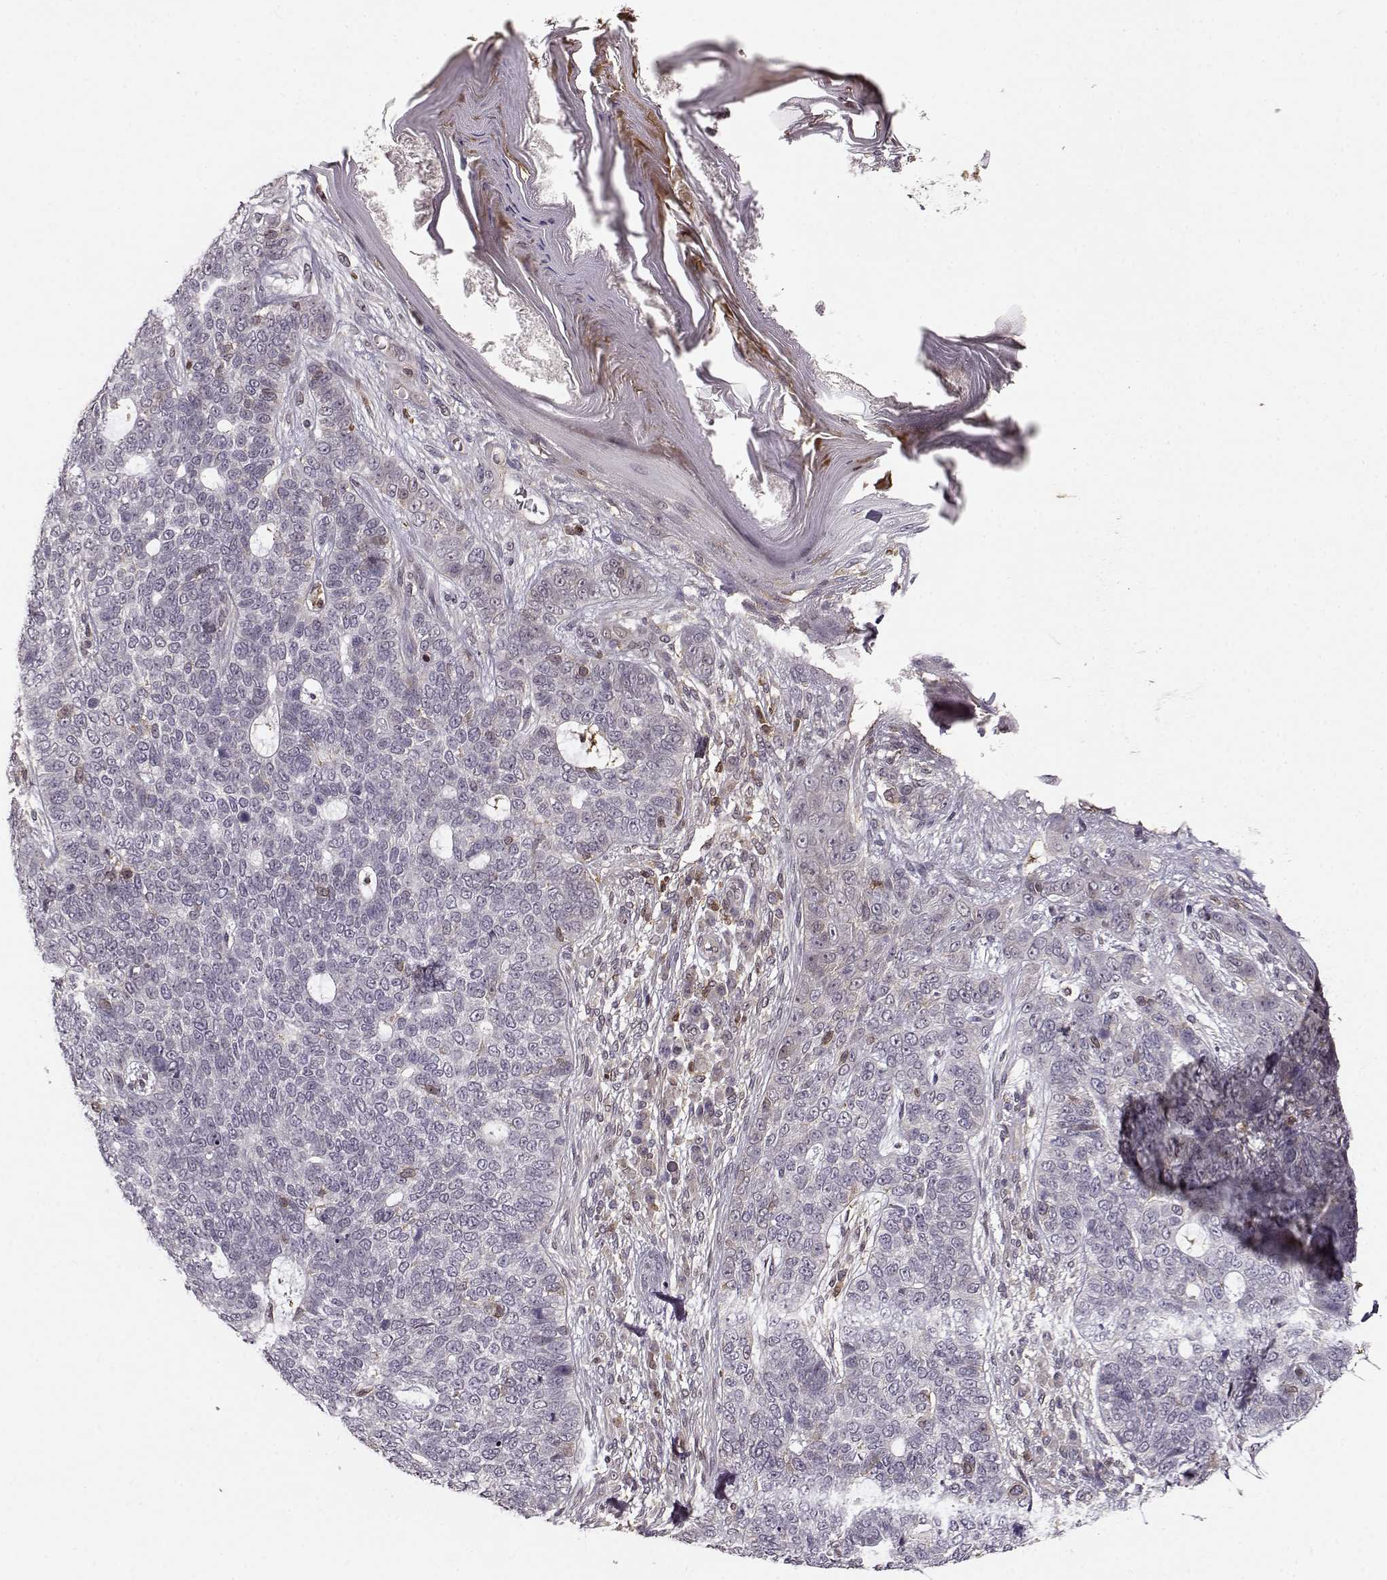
{"staining": {"intensity": "negative", "quantity": "none", "location": "none"}, "tissue": "skin cancer", "cell_type": "Tumor cells", "image_type": "cancer", "snomed": [{"axis": "morphology", "description": "Basal cell carcinoma"}, {"axis": "topography", "description": "Skin"}], "caption": "This is a micrograph of immunohistochemistry (IHC) staining of skin cancer, which shows no expression in tumor cells. (DAB immunohistochemistry with hematoxylin counter stain).", "gene": "MFSD1", "patient": {"sex": "female", "age": 69}}